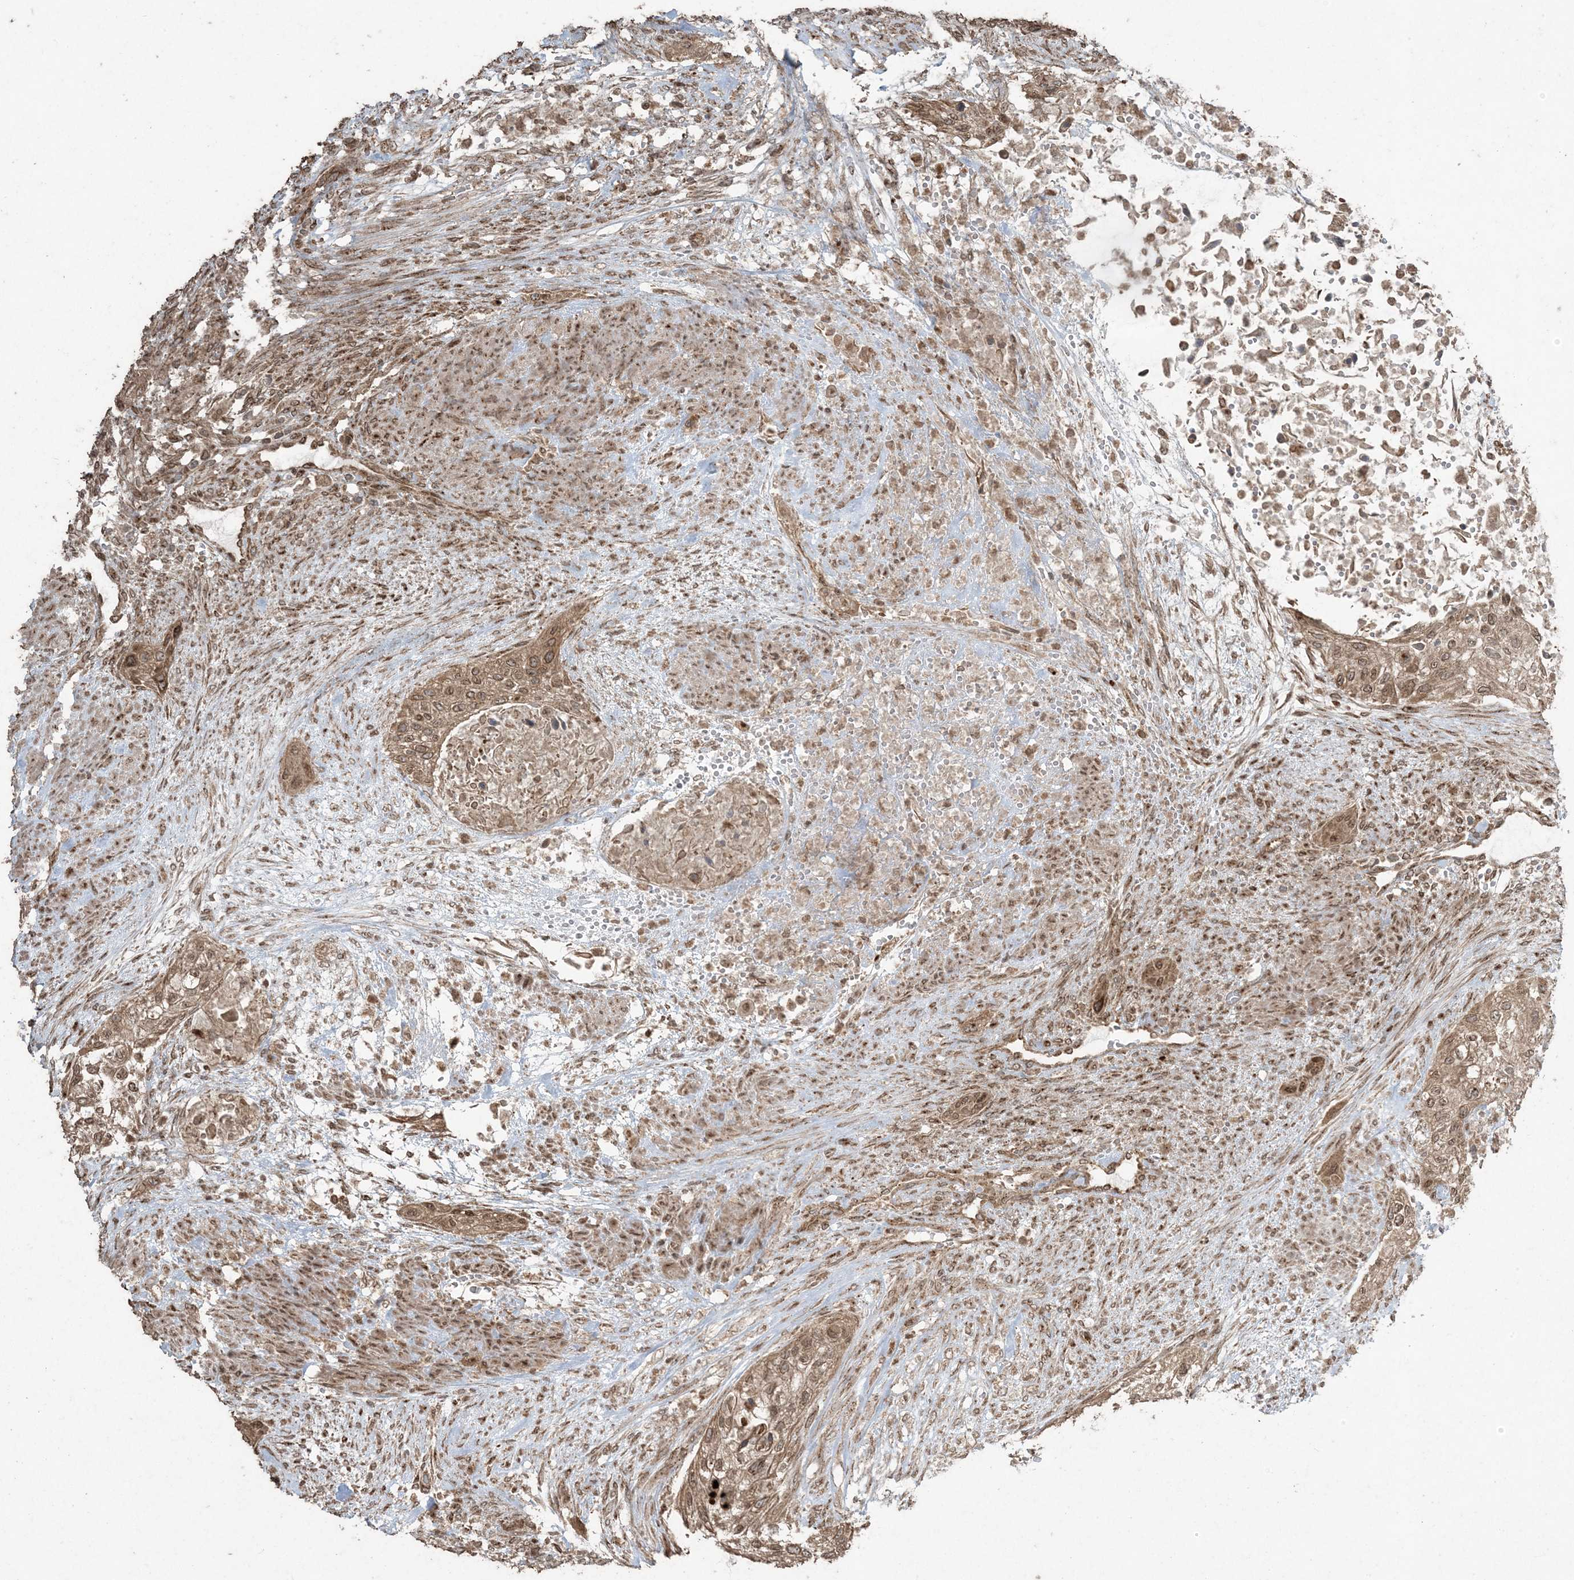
{"staining": {"intensity": "moderate", "quantity": ">75%", "location": "cytoplasmic/membranous,nuclear"}, "tissue": "urothelial cancer", "cell_type": "Tumor cells", "image_type": "cancer", "snomed": [{"axis": "morphology", "description": "Urothelial carcinoma, High grade"}, {"axis": "topography", "description": "Urinary bladder"}], "caption": "Human urothelial carcinoma (high-grade) stained with a brown dye exhibits moderate cytoplasmic/membranous and nuclear positive expression in about >75% of tumor cells.", "gene": "DDX19B", "patient": {"sex": "male", "age": 35}}